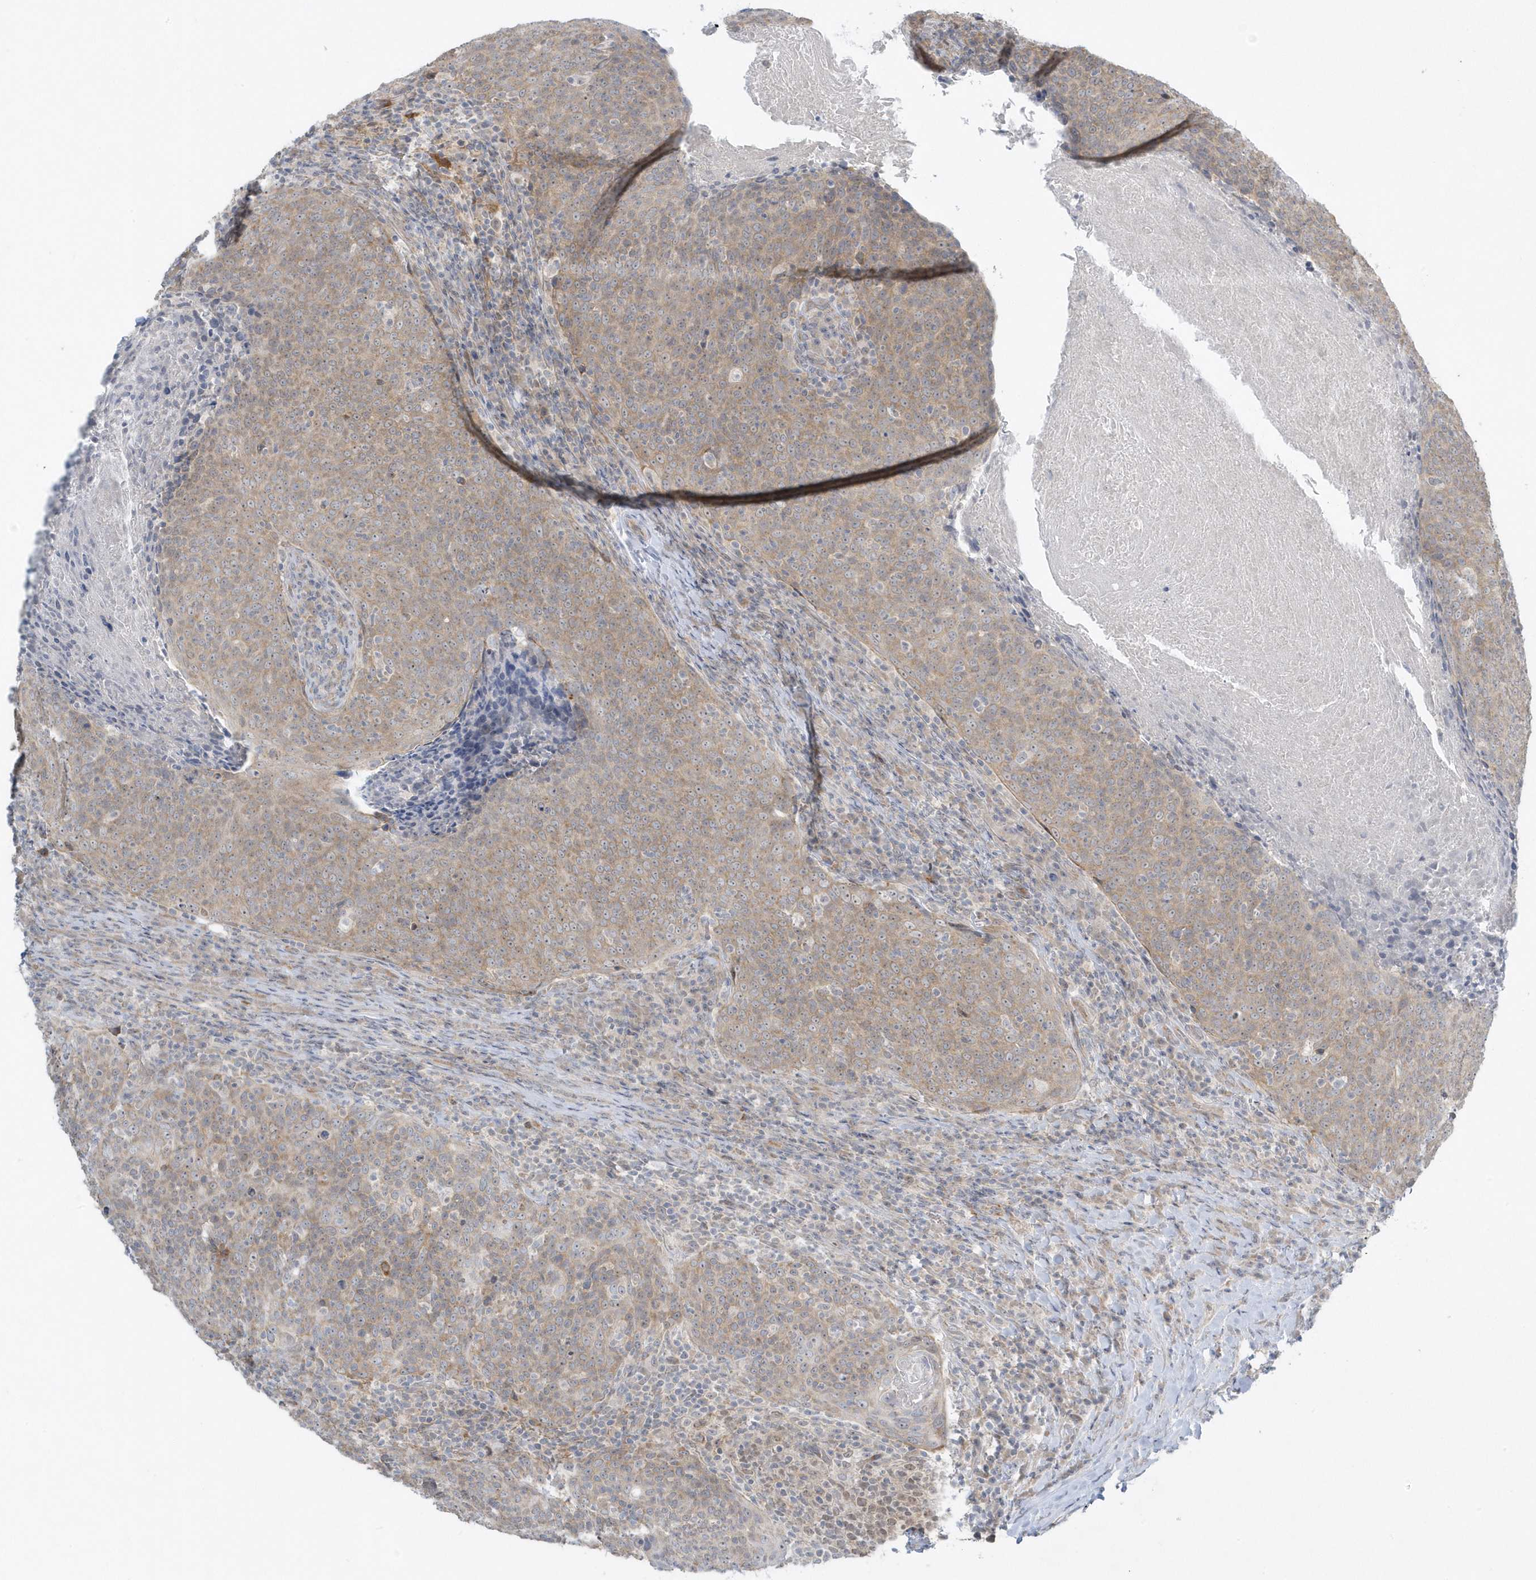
{"staining": {"intensity": "moderate", "quantity": "25%-75%", "location": "cytoplasmic/membranous"}, "tissue": "head and neck cancer", "cell_type": "Tumor cells", "image_type": "cancer", "snomed": [{"axis": "morphology", "description": "Squamous cell carcinoma, NOS"}, {"axis": "morphology", "description": "Squamous cell carcinoma, metastatic, NOS"}, {"axis": "topography", "description": "Lymph node"}, {"axis": "topography", "description": "Head-Neck"}], "caption": "Immunohistochemical staining of head and neck cancer demonstrates moderate cytoplasmic/membranous protein positivity in about 25%-75% of tumor cells.", "gene": "SCN3A", "patient": {"sex": "male", "age": 62}}